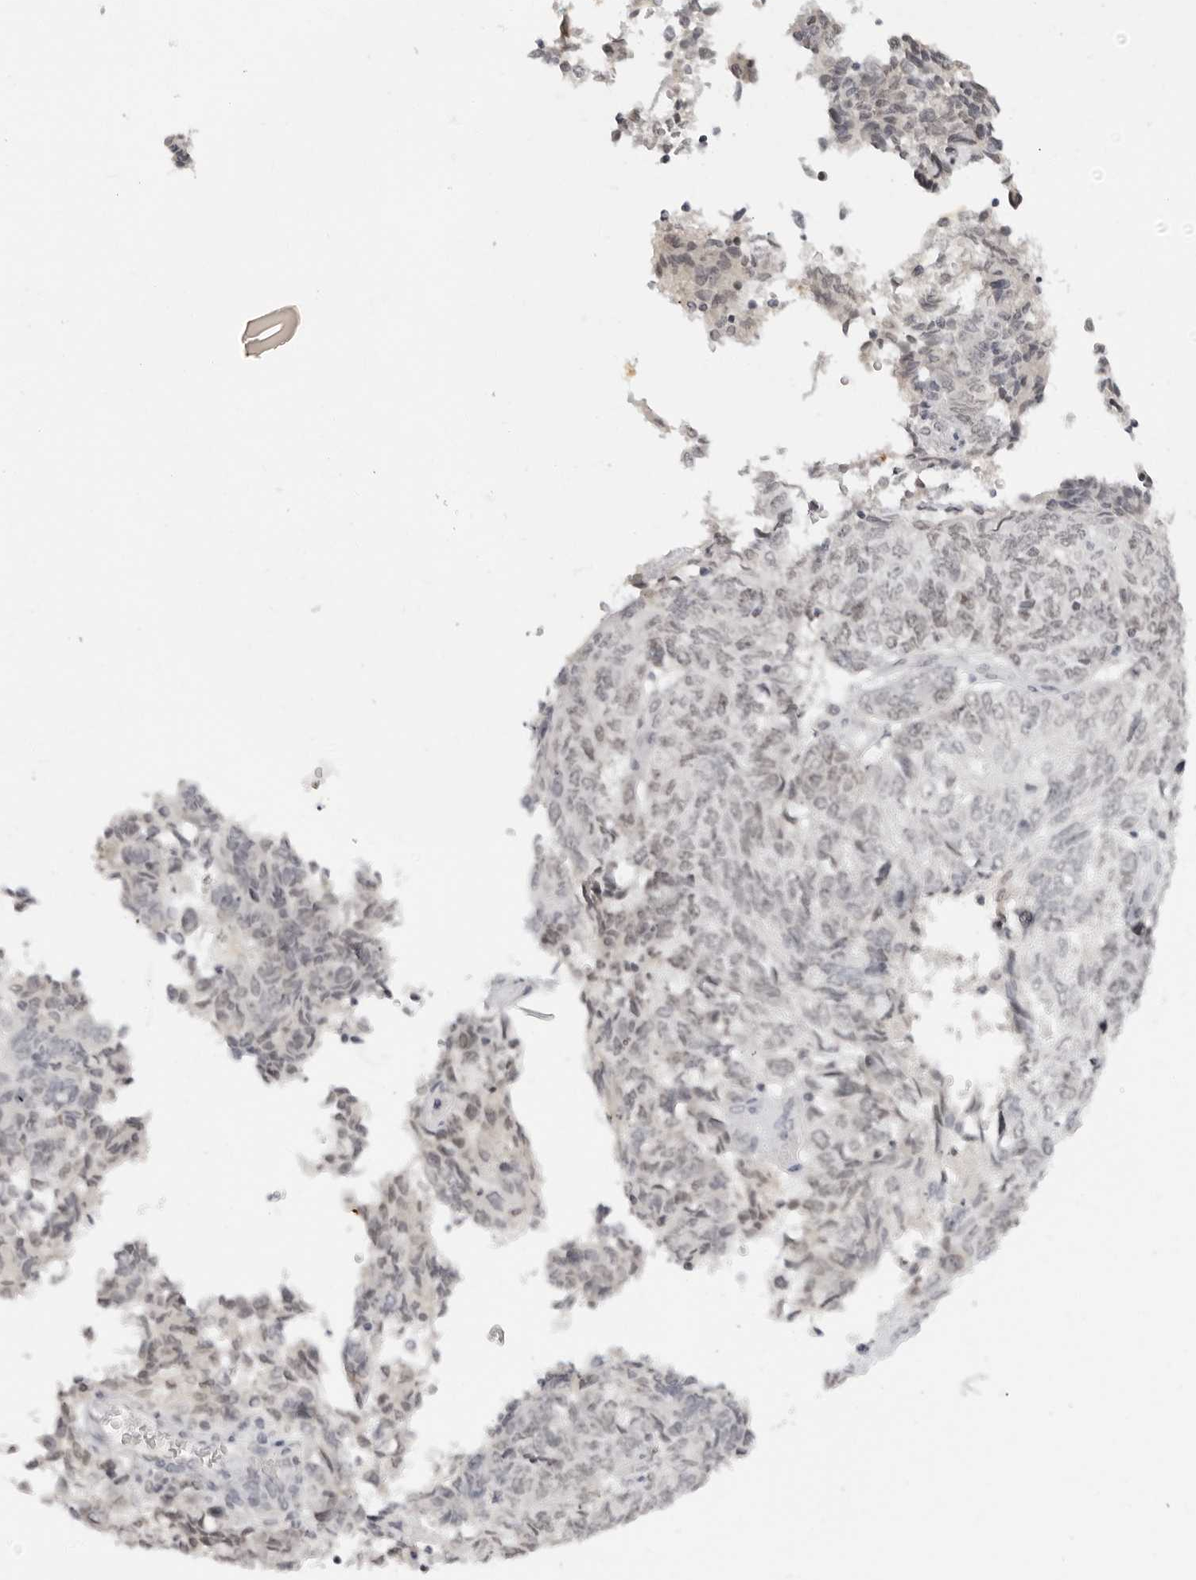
{"staining": {"intensity": "weak", "quantity": "<25%", "location": "nuclear"}, "tissue": "endometrial cancer", "cell_type": "Tumor cells", "image_type": "cancer", "snomed": [{"axis": "morphology", "description": "Adenocarcinoma, NOS"}, {"axis": "topography", "description": "Endometrium"}], "caption": "Immunohistochemistry (IHC) photomicrograph of human endometrial cancer (adenocarcinoma) stained for a protein (brown), which demonstrates no positivity in tumor cells. (Stains: DAB (3,3'-diaminobenzidine) immunohistochemistry (IHC) with hematoxylin counter stain, Microscopy: brightfield microscopy at high magnification).", "gene": "MSH6", "patient": {"sex": "female", "age": 80}}